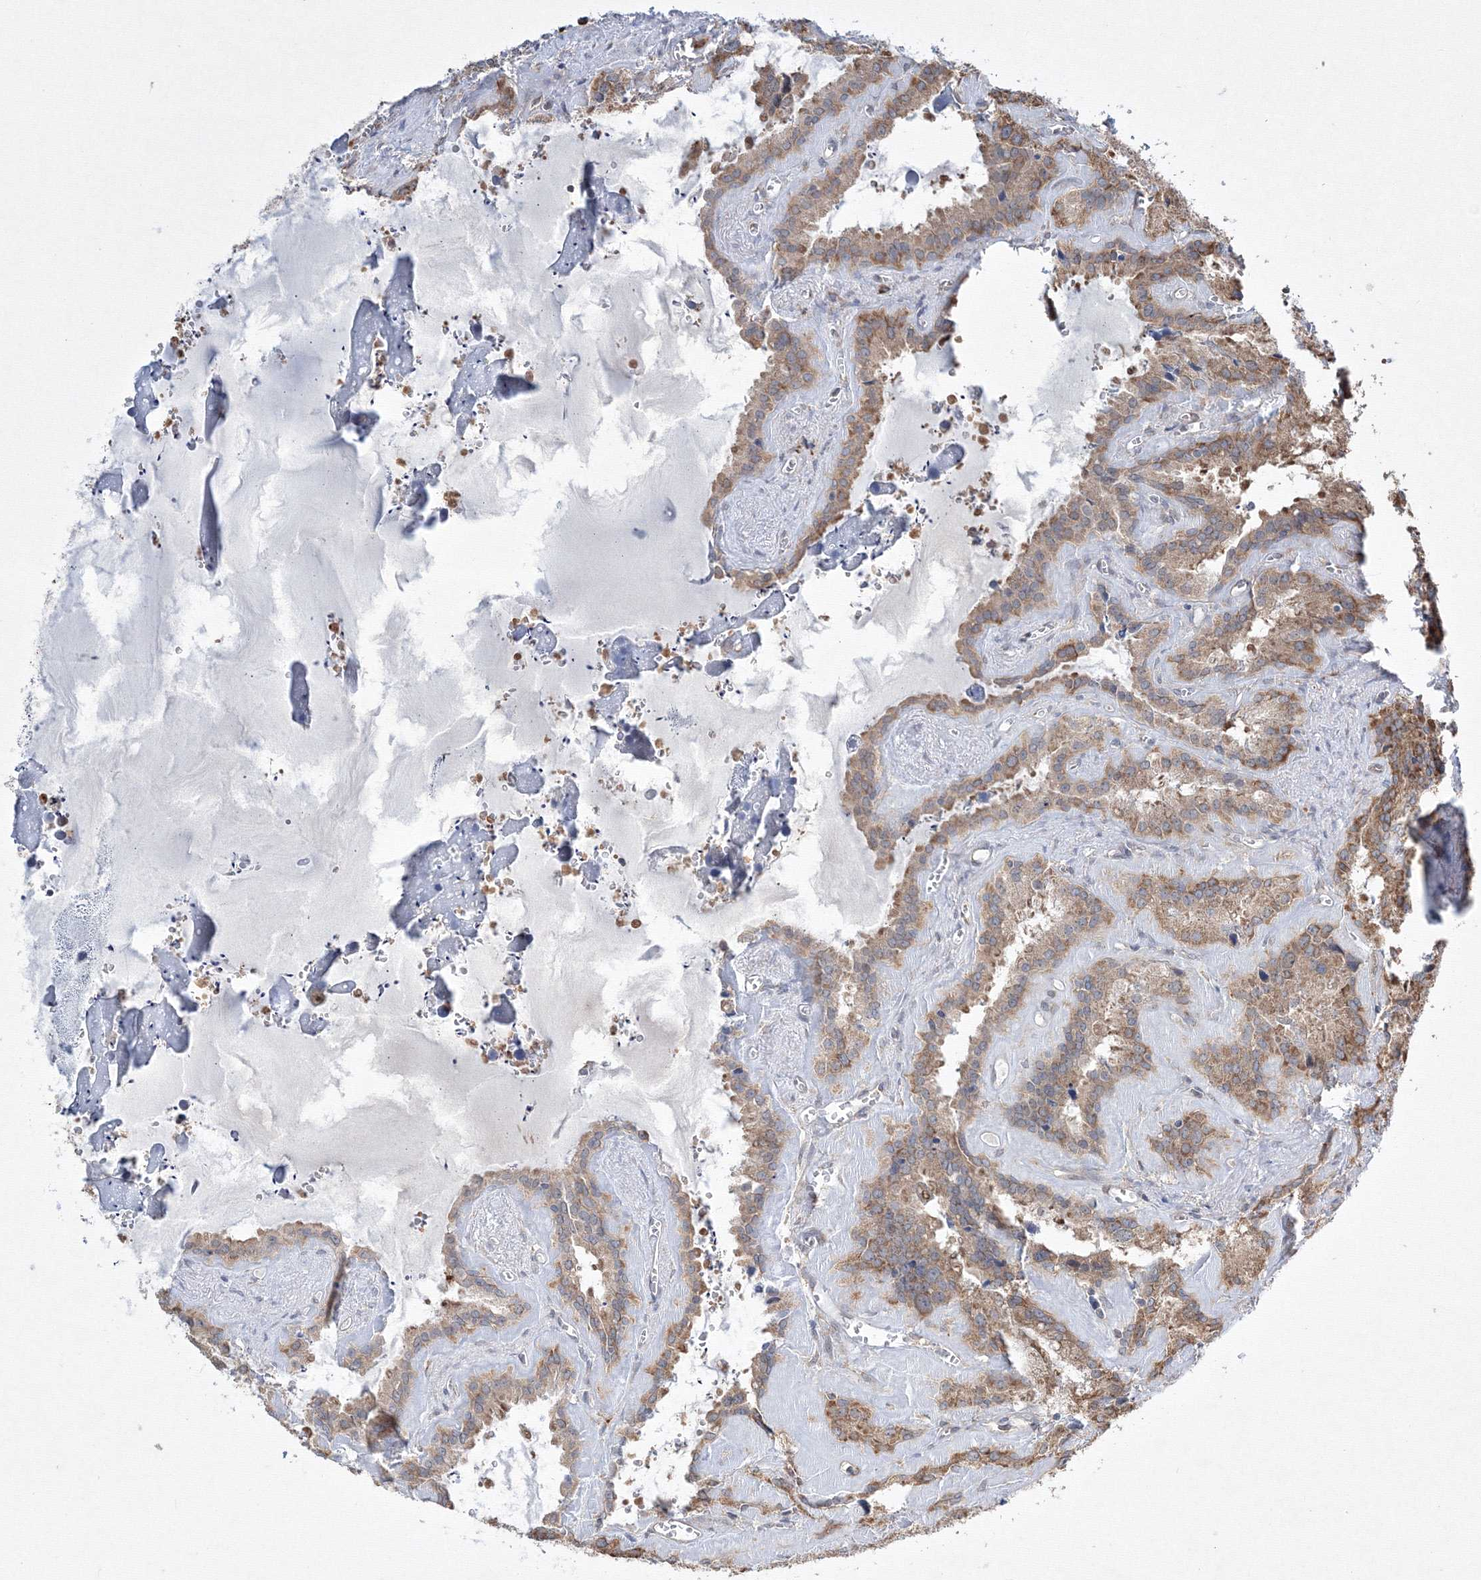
{"staining": {"intensity": "moderate", "quantity": ">75%", "location": "cytoplasmic/membranous"}, "tissue": "seminal vesicle", "cell_type": "Glandular cells", "image_type": "normal", "snomed": [{"axis": "morphology", "description": "Normal tissue, NOS"}, {"axis": "topography", "description": "Prostate"}, {"axis": "topography", "description": "Seminal veicle"}], "caption": "Immunohistochemical staining of unremarkable human seminal vesicle demonstrates >75% levels of moderate cytoplasmic/membranous protein staining in about >75% of glandular cells.", "gene": "FBXL8", "patient": {"sex": "male", "age": 59}}